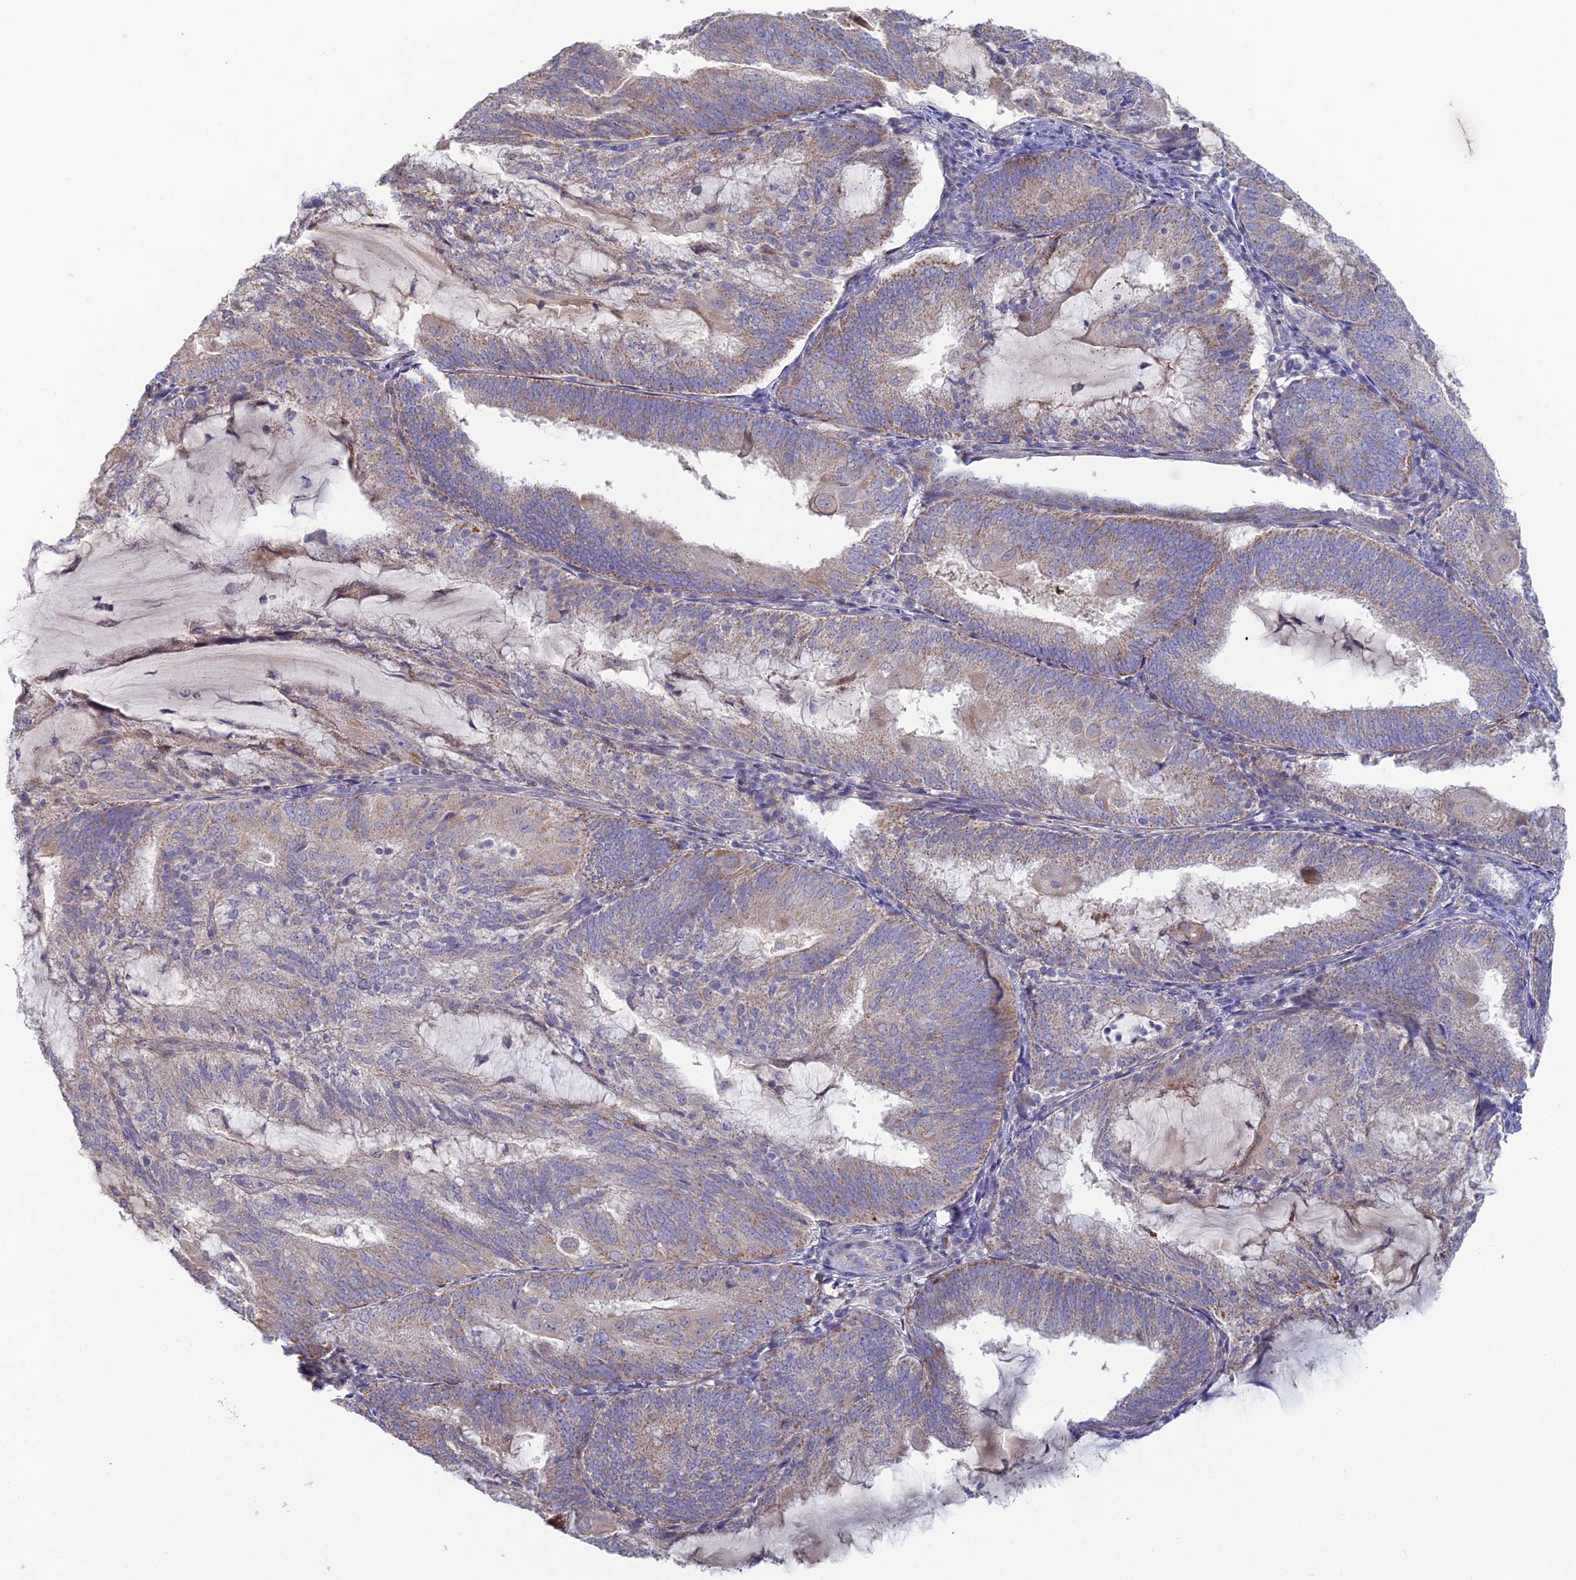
{"staining": {"intensity": "weak", "quantity": "25%-75%", "location": "cytoplasmic/membranous"}, "tissue": "endometrial cancer", "cell_type": "Tumor cells", "image_type": "cancer", "snomed": [{"axis": "morphology", "description": "Adenocarcinoma, NOS"}, {"axis": "topography", "description": "Endometrium"}], "caption": "A micrograph of adenocarcinoma (endometrial) stained for a protein reveals weak cytoplasmic/membranous brown staining in tumor cells. (brown staining indicates protein expression, while blue staining denotes nuclei).", "gene": "ARL16", "patient": {"sex": "female", "age": 81}}